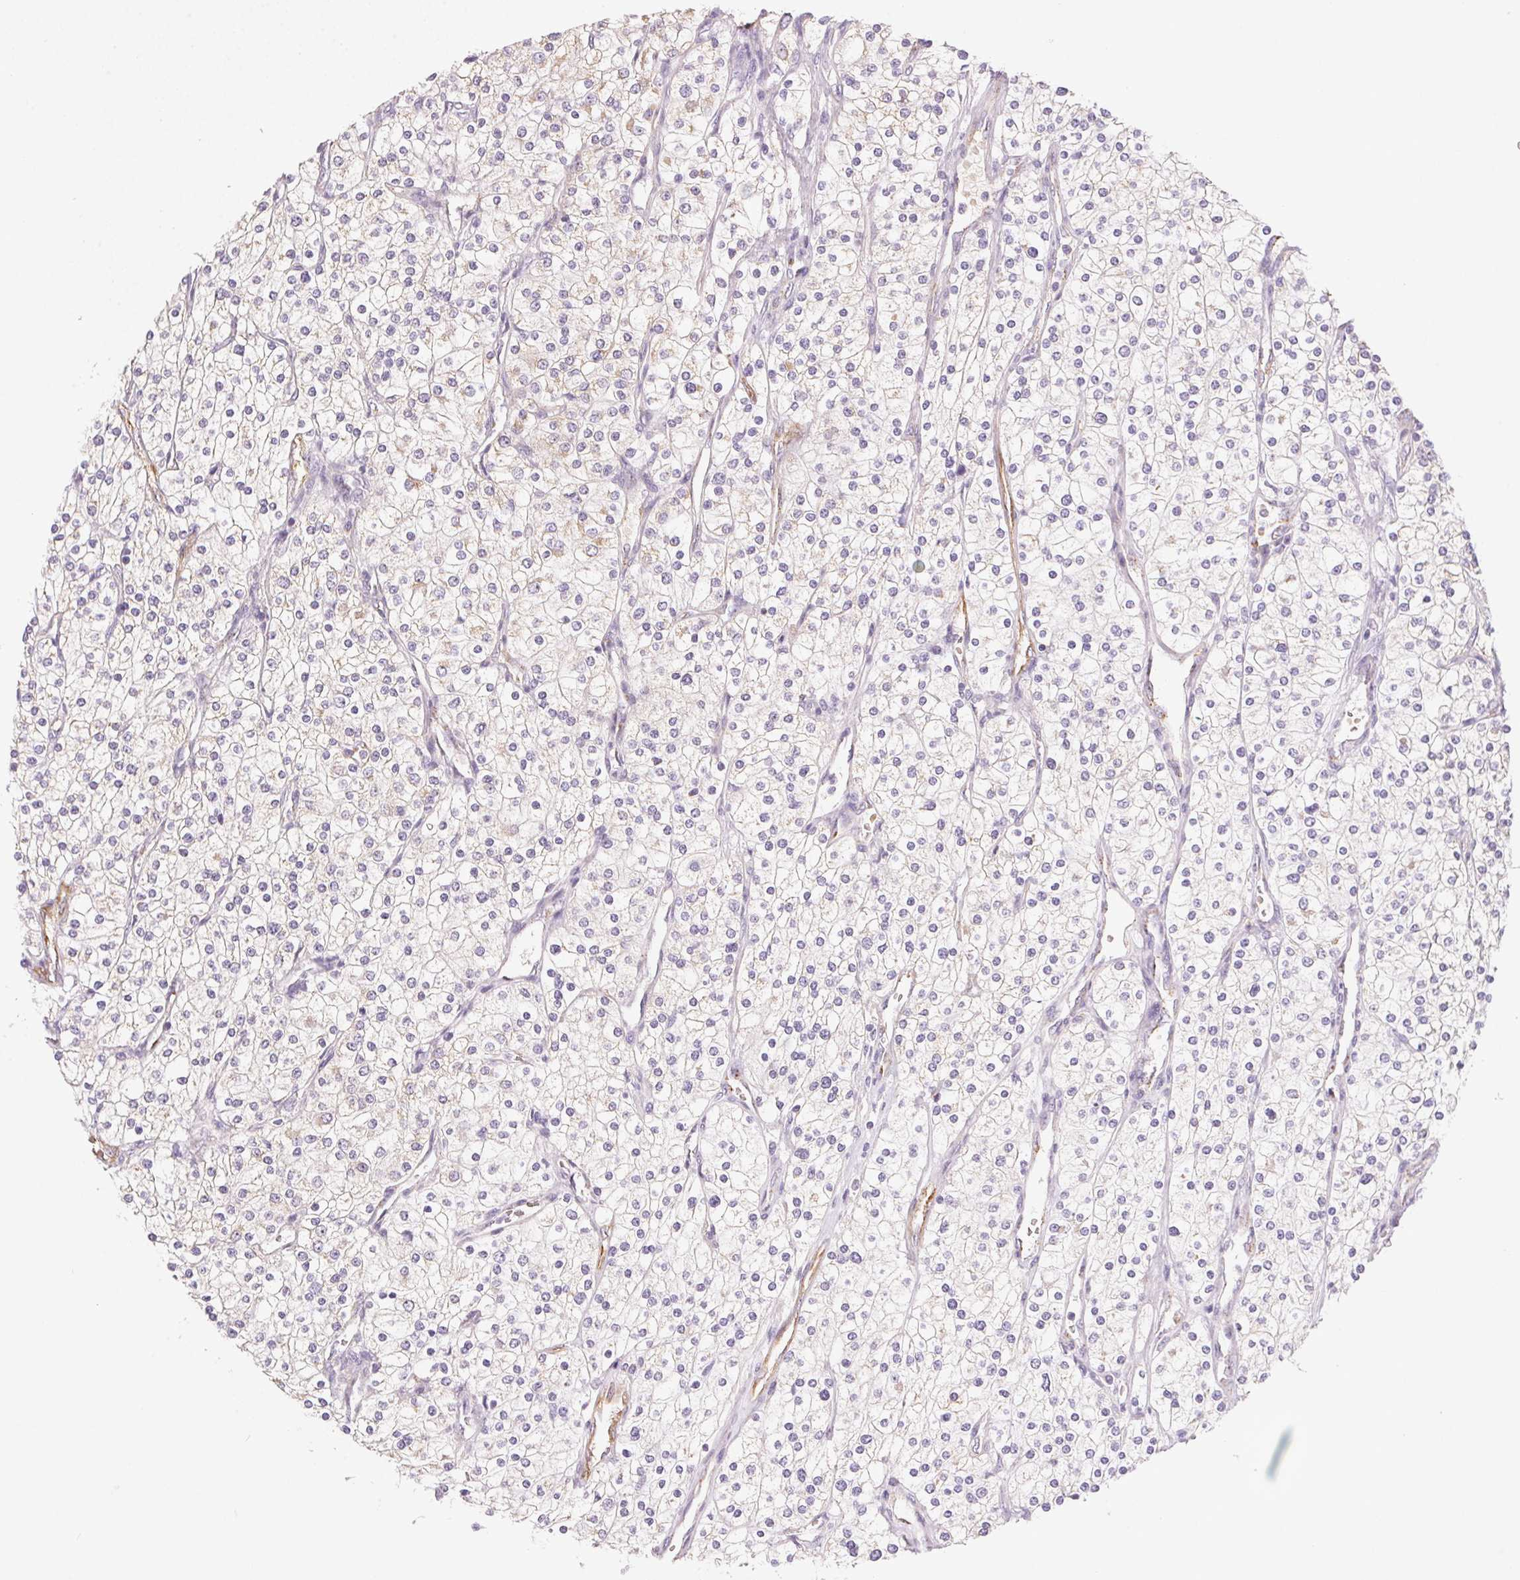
{"staining": {"intensity": "negative", "quantity": "none", "location": "none"}, "tissue": "renal cancer", "cell_type": "Tumor cells", "image_type": "cancer", "snomed": [{"axis": "morphology", "description": "Adenocarcinoma, NOS"}, {"axis": "topography", "description": "Kidney"}], "caption": "DAB (3,3'-diaminobenzidine) immunohistochemical staining of human adenocarcinoma (renal) reveals no significant expression in tumor cells.", "gene": "SMYD1", "patient": {"sex": "male", "age": 80}}